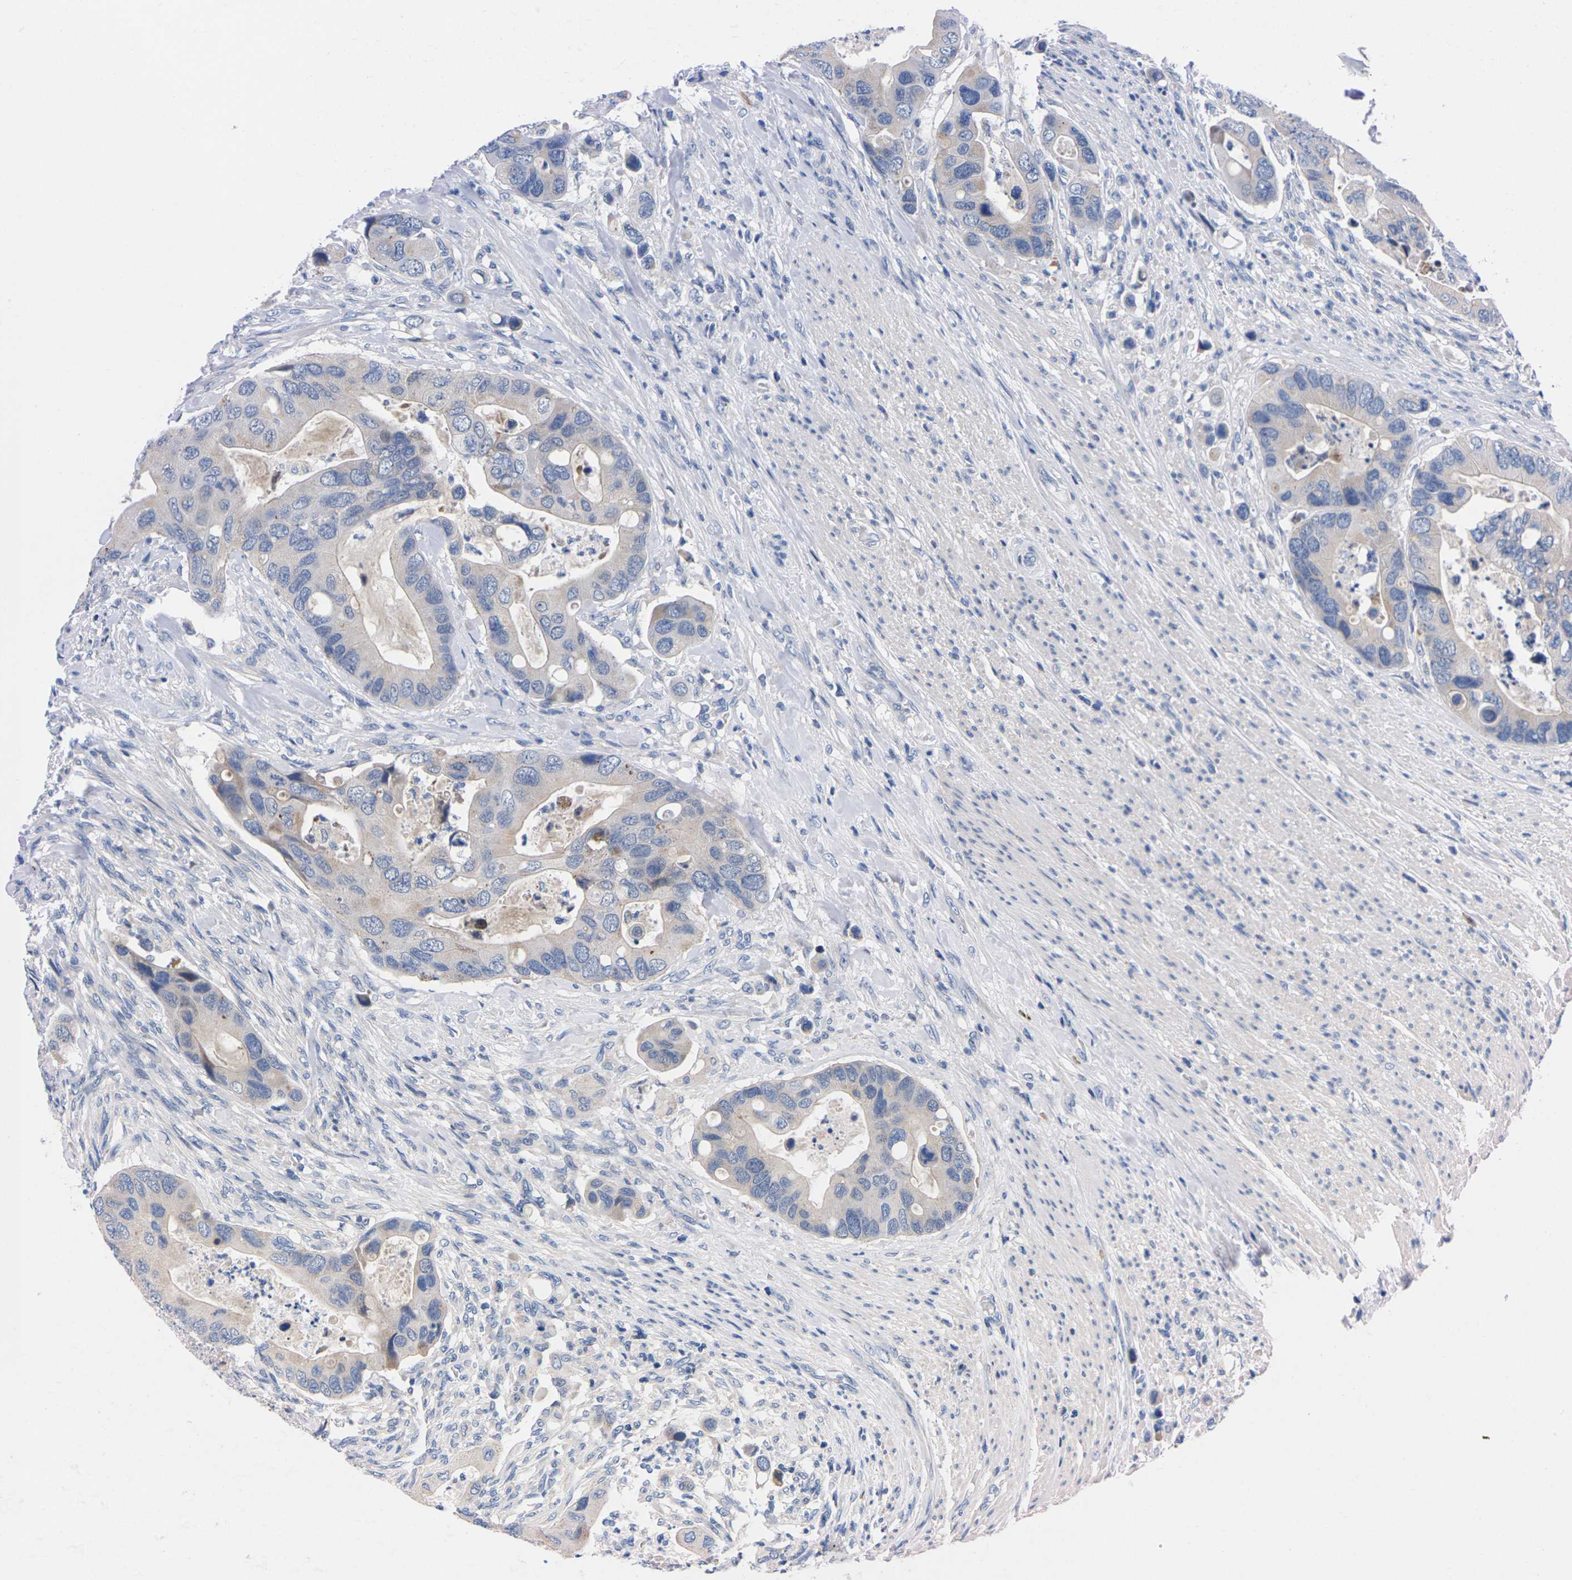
{"staining": {"intensity": "negative", "quantity": "none", "location": "none"}, "tissue": "colorectal cancer", "cell_type": "Tumor cells", "image_type": "cancer", "snomed": [{"axis": "morphology", "description": "Adenocarcinoma, NOS"}, {"axis": "topography", "description": "Rectum"}], "caption": "DAB (3,3'-diaminobenzidine) immunohistochemical staining of human colorectal cancer shows no significant positivity in tumor cells.", "gene": "FAM210A", "patient": {"sex": "female", "age": 57}}